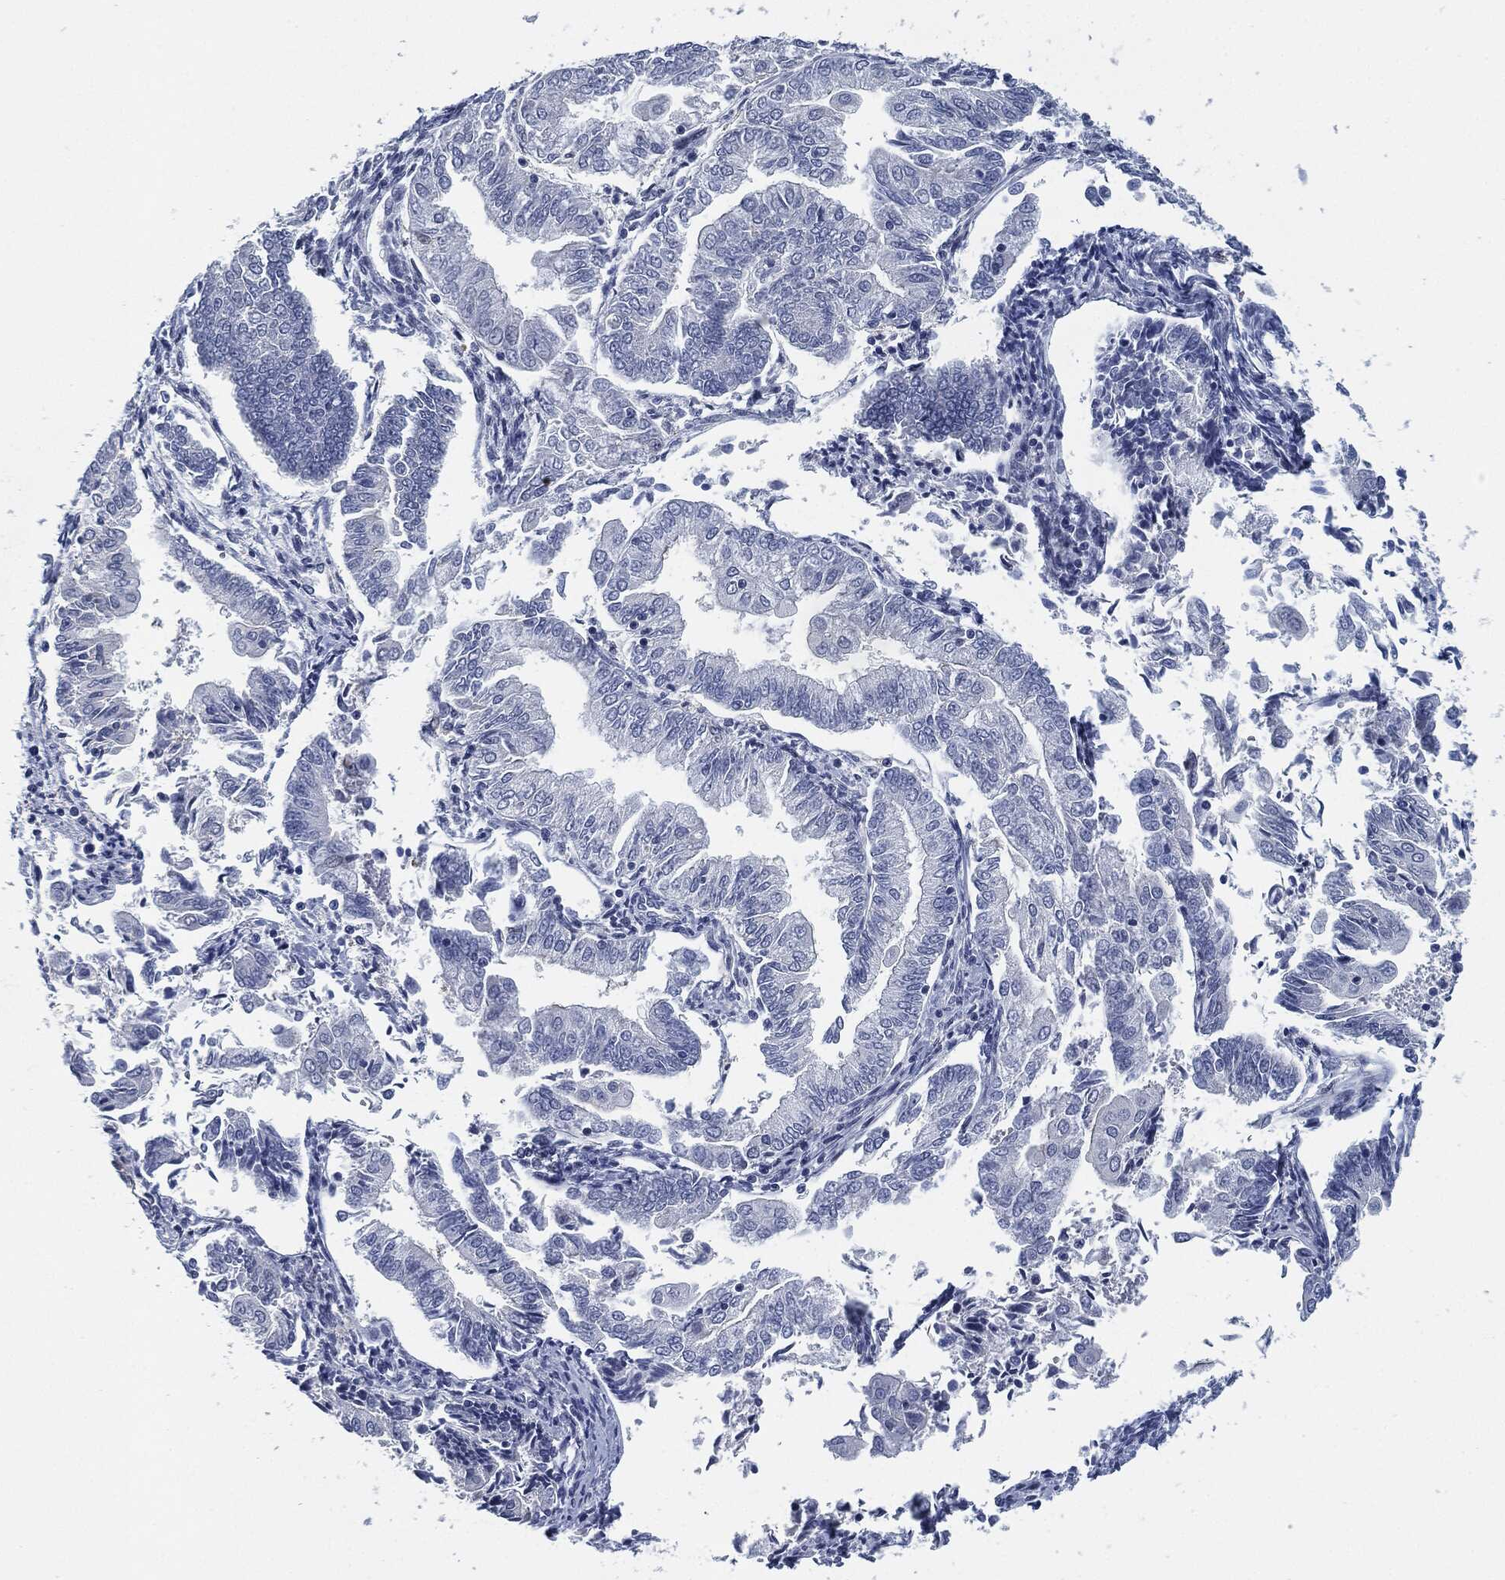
{"staining": {"intensity": "negative", "quantity": "none", "location": "none"}, "tissue": "endometrial cancer", "cell_type": "Tumor cells", "image_type": "cancer", "snomed": [{"axis": "morphology", "description": "Adenocarcinoma, NOS"}, {"axis": "topography", "description": "Endometrium"}], "caption": "Immunohistochemistry micrograph of human endometrial cancer (adenocarcinoma) stained for a protein (brown), which exhibits no staining in tumor cells.", "gene": "PROM1", "patient": {"sex": "female", "age": 56}}